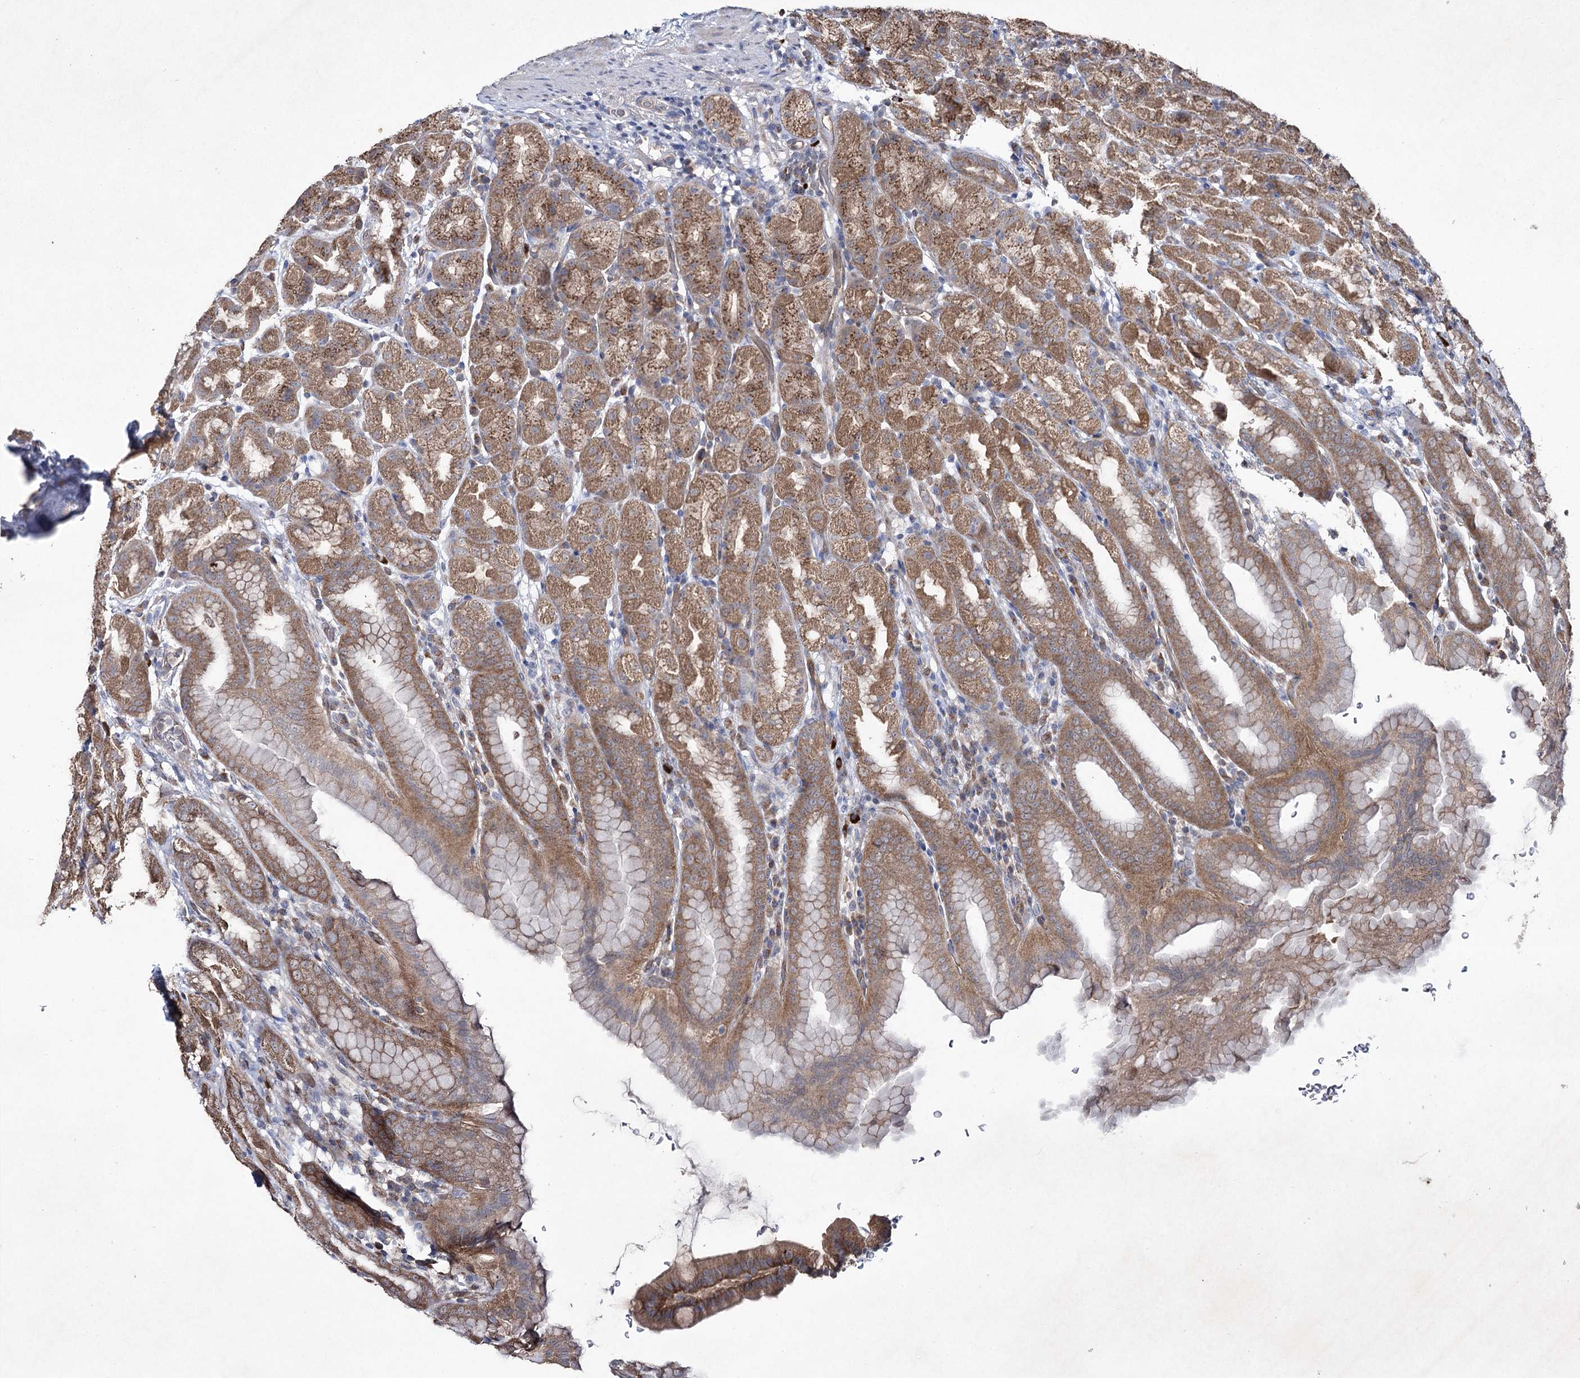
{"staining": {"intensity": "moderate", "quantity": ">75%", "location": "cytoplasmic/membranous"}, "tissue": "stomach", "cell_type": "Glandular cells", "image_type": "normal", "snomed": [{"axis": "morphology", "description": "Normal tissue, NOS"}, {"axis": "topography", "description": "Stomach, upper"}], "caption": "Moderate cytoplasmic/membranous protein expression is present in approximately >75% of glandular cells in stomach. The staining is performed using DAB (3,3'-diaminobenzidine) brown chromogen to label protein expression. The nuclei are counter-stained blue using hematoxylin.", "gene": "SEMA4G", "patient": {"sex": "male", "age": 68}}